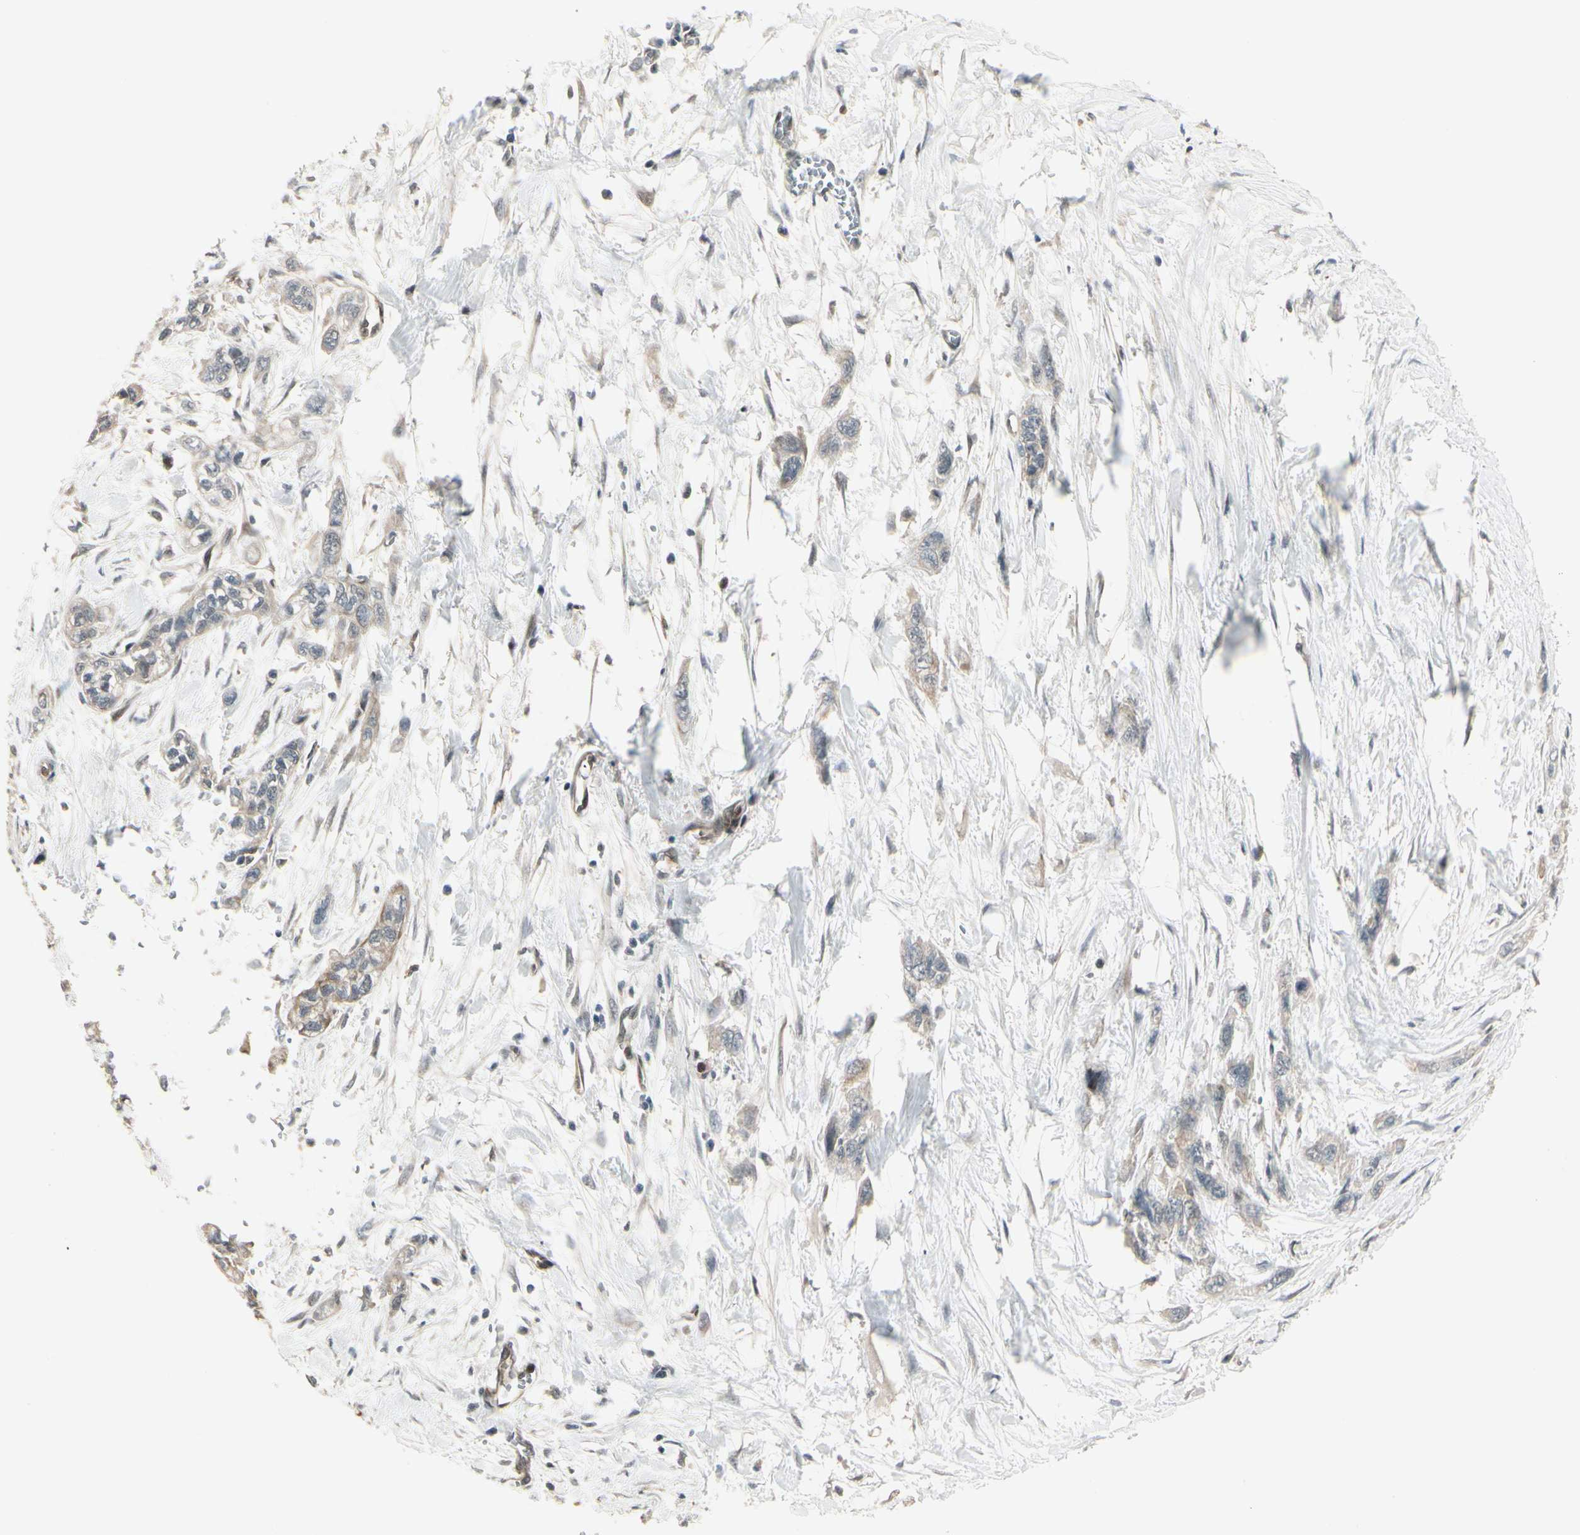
{"staining": {"intensity": "weak", "quantity": "25%-75%", "location": "cytoplasmic/membranous"}, "tissue": "pancreatic cancer", "cell_type": "Tumor cells", "image_type": "cancer", "snomed": [{"axis": "morphology", "description": "Adenocarcinoma, NOS"}, {"axis": "topography", "description": "Pancreas"}], "caption": "There is low levels of weak cytoplasmic/membranous expression in tumor cells of adenocarcinoma (pancreatic), as demonstrated by immunohistochemical staining (brown color).", "gene": "SVBP", "patient": {"sex": "male", "age": 74}}